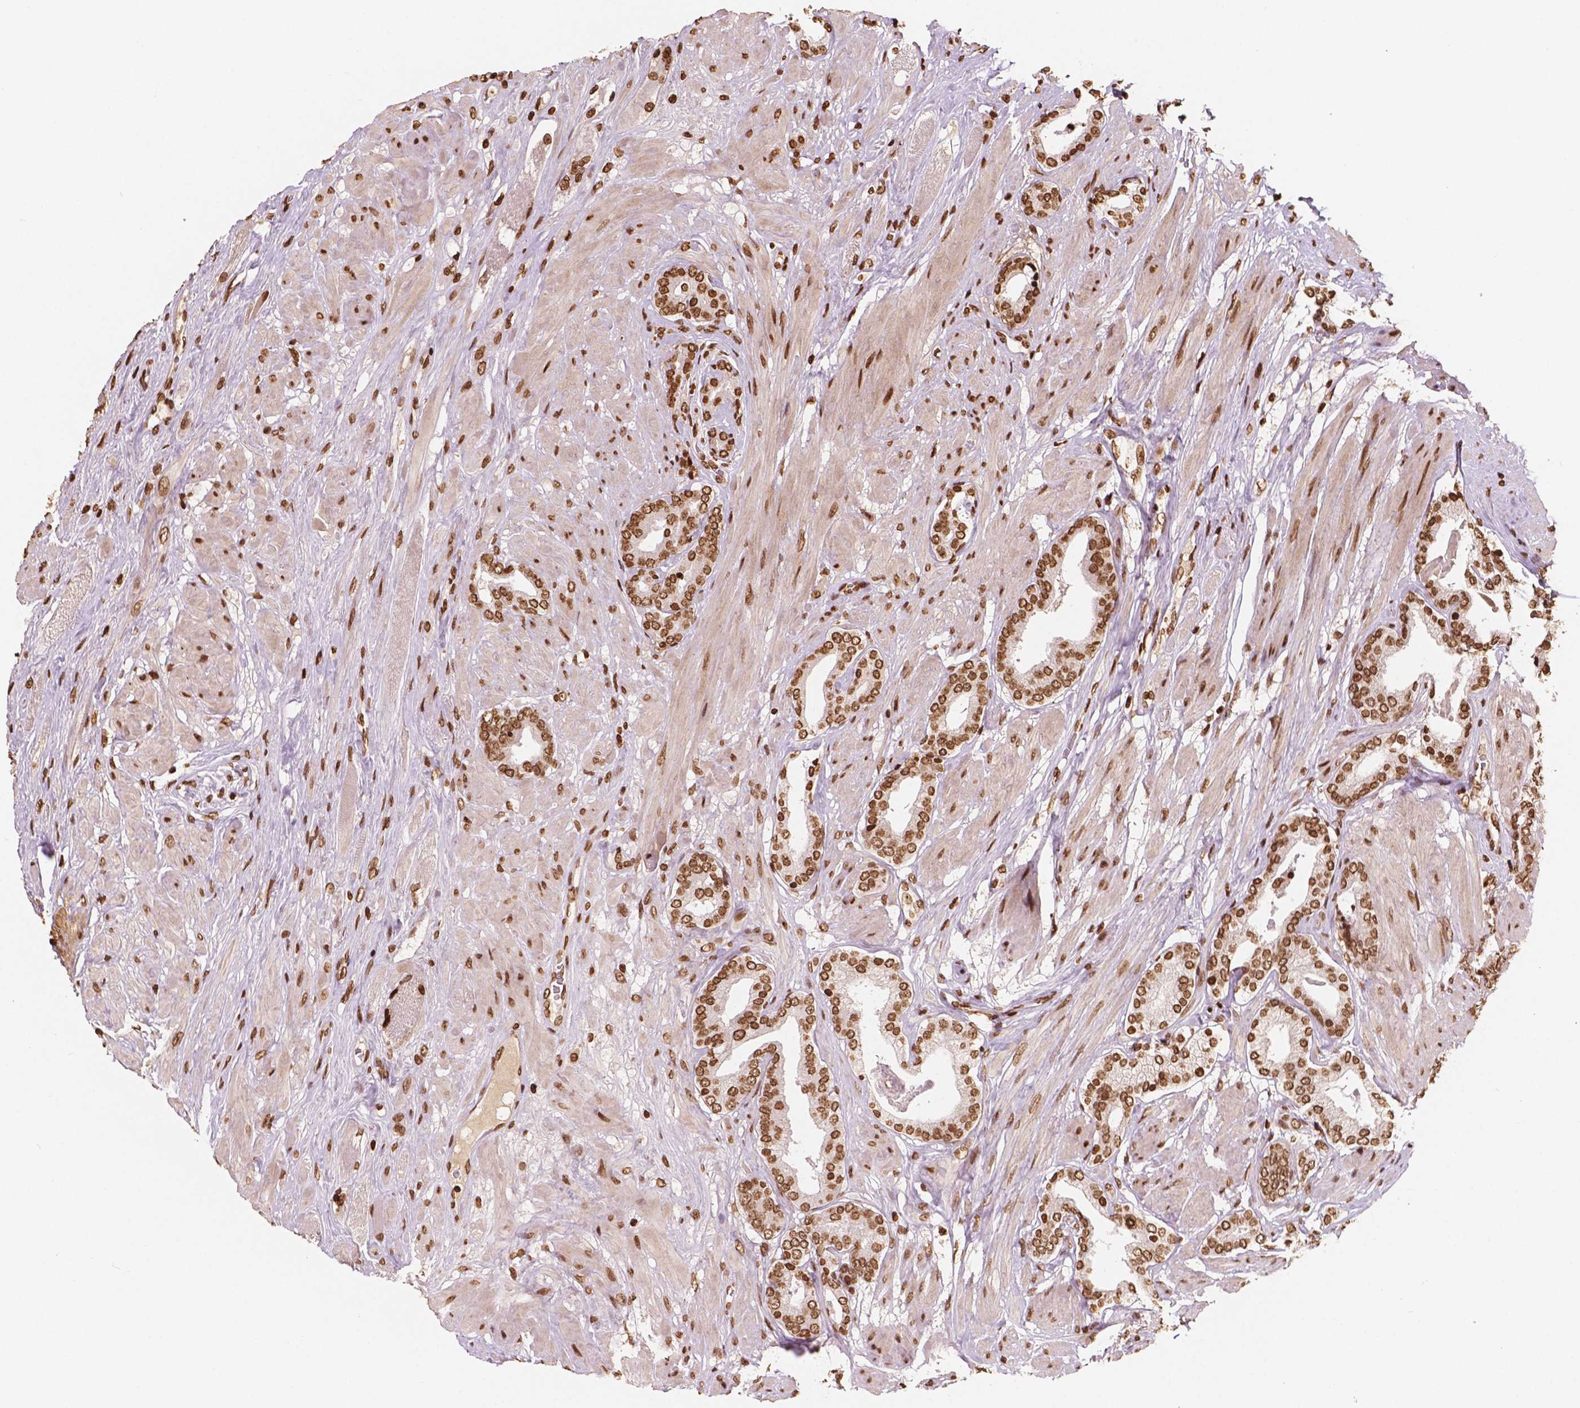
{"staining": {"intensity": "strong", "quantity": ">75%", "location": "nuclear"}, "tissue": "prostate cancer", "cell_type": "Tumor cells", "image_type": "cancer", "snomed": [{"axis": "morphology", "description": "Adenocarcinoma, High grade"}, {"axis": "topography", "description": "Prostate"}], "caption": "A micrograph of high-grade adenocarcinoma (prostate) stained for a protein reveals strong nuclear brown staining in tumor cells. (DAB (3,3'-diaminobenzidine) = brown stain, brightfield microscopy at high magnification).", "gene": "H3C7", "patient": {"sex": "male", "age": 56}}